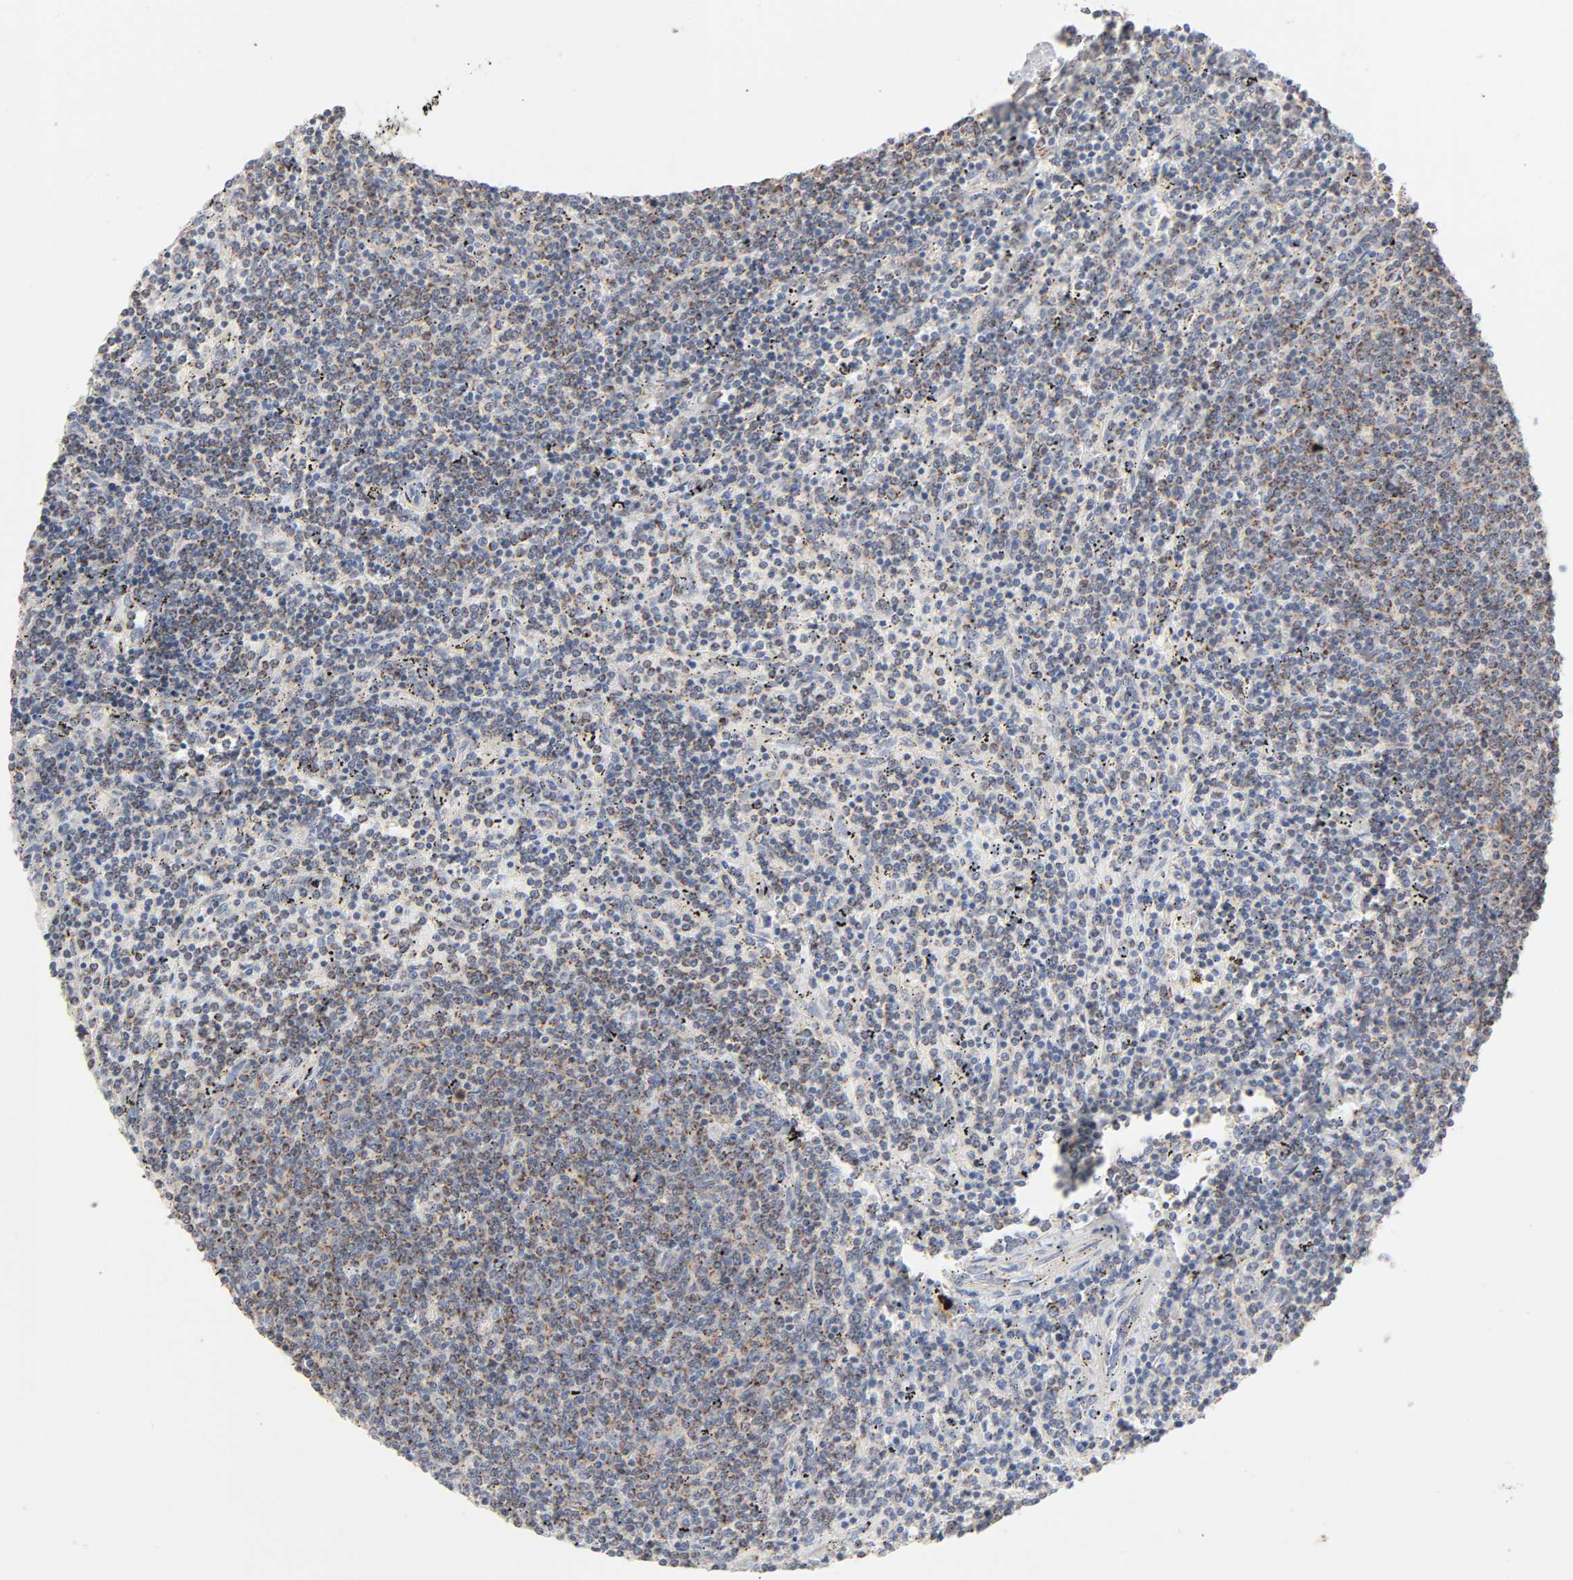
{"staining": {"intensity": "moderate", "quantity": "25%-75%", "location": "cytoplasmic/membranous"}, "tissue": "lymphoma", "cell_type": "Tumor cells", "image_type": "cancer", "snomed": [{"axis": "morphology", "description": "Malignant lymphoma, non-Hodgkin's type, Low grade"}, {"axis": "topography", "description": "Spleen"}], "caption": "Immunohistochemical staining of low-grade malignant lymphoma, non-Hodgkin's type exhibits medium levels of moderate cytoplasmic/membranous protein expression in approximately 25%-75% of tumor cells. (DAB IHC with brightfield microscopy, high magnification).", "gene": "SYT16", "patient": {"sex": "female", "age": 50}}